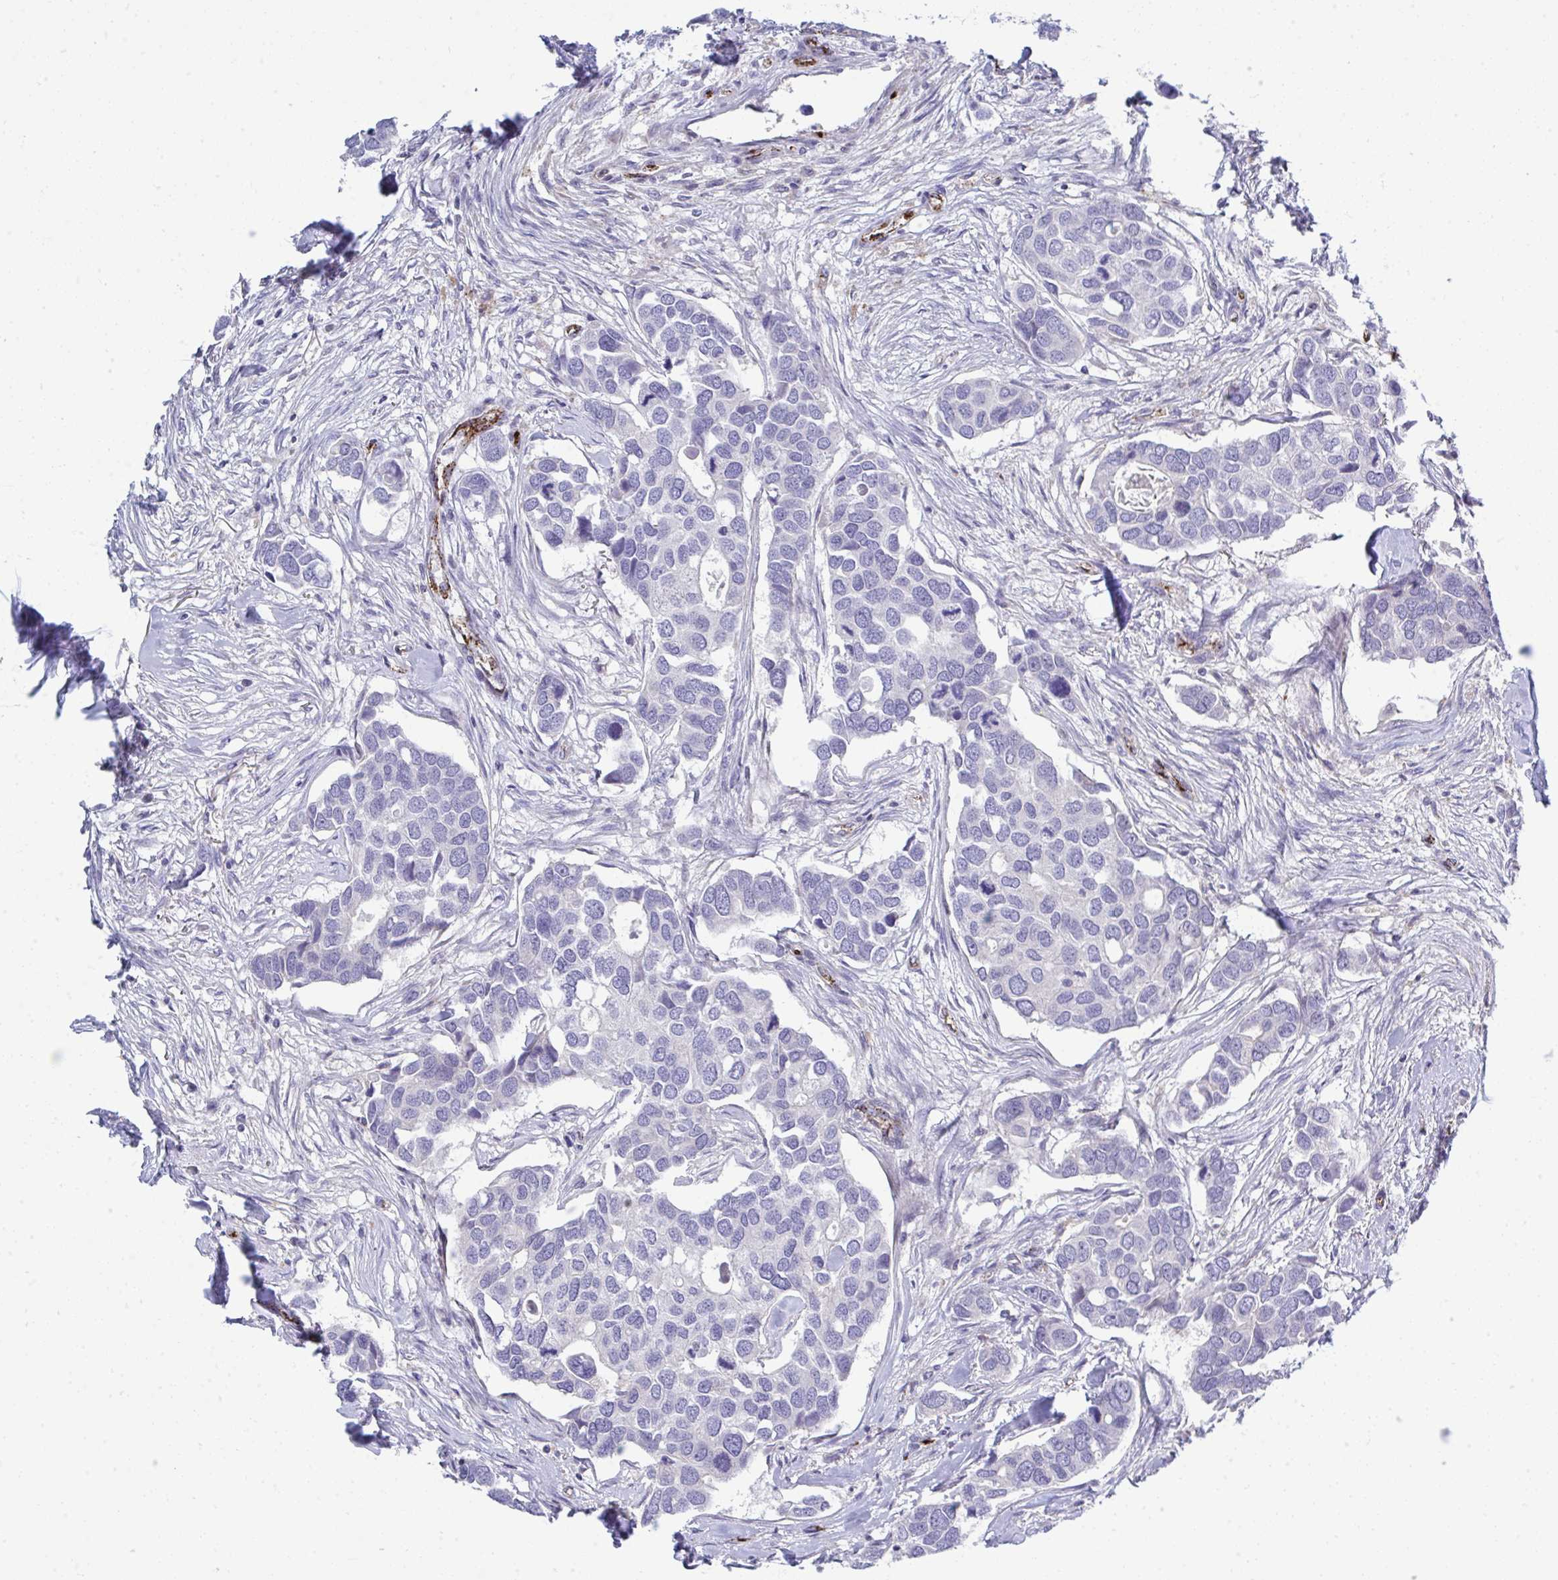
{"staining": {"intensity": "negative", "quantity": "none", "location": "none"}, "tissue": "breast cancer", "cell_type": "Tumor cells", "image_type": "cancer", "snomed": [{"axis": "morphology", "description": "Duct carcinoma"}, {"axis": "topography", "description": "Breast"}], "caption": "There is no significant positivity in tumor cells of breast infiltrating ductal carcinoma.", "gene": "TOR1AIP2", "patient": {"sex": "female", "age": 83}}